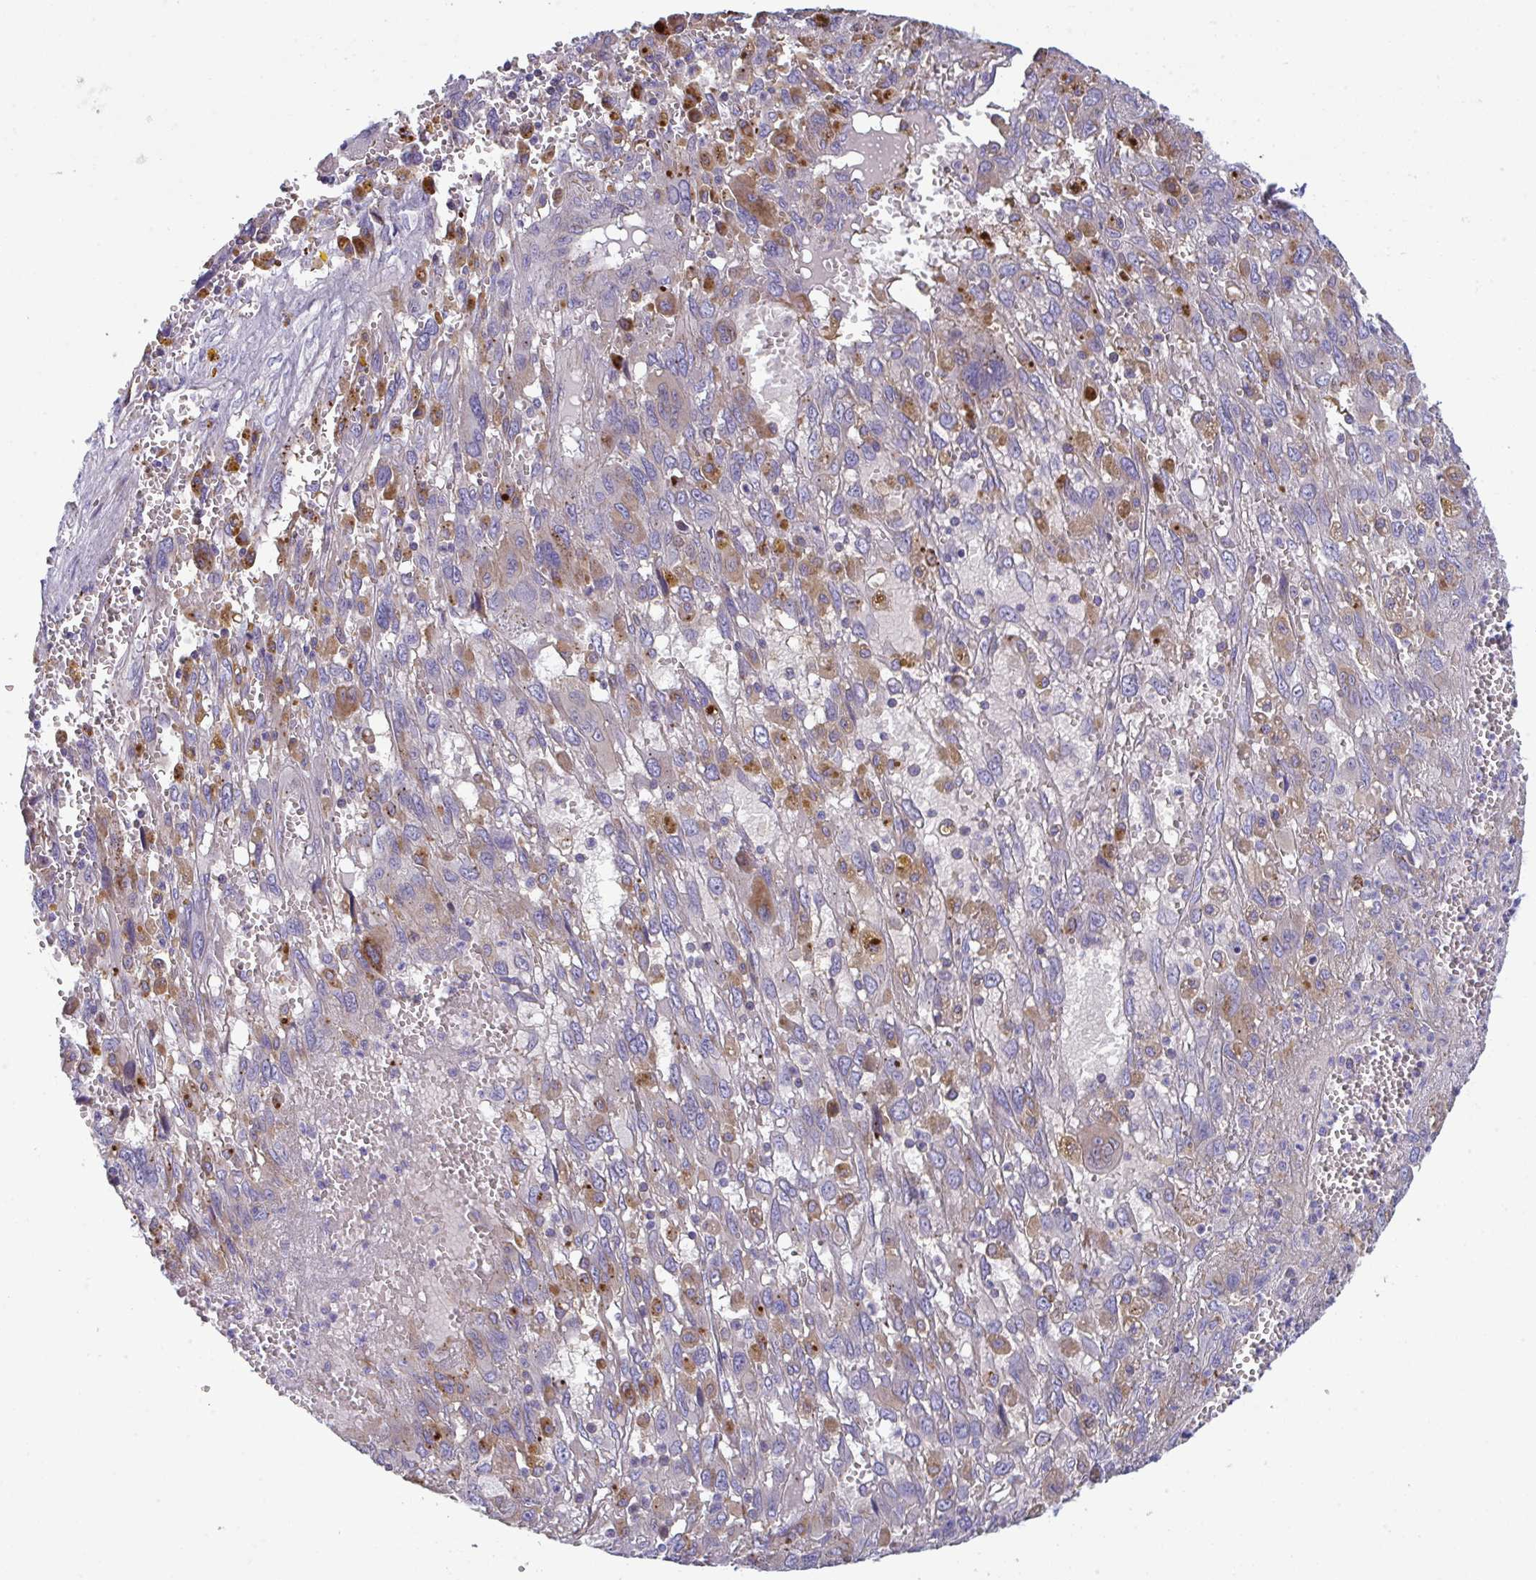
{"staining": {"intensity": "negative", "quantity": "none", "location": "none"}, "tissue": "pancreatic cancer", "cell_type": "Tumor cells", "image_type": "cancer", "snomed": [{"axis": "morphology", "description": "Adenocarcinoma, NOS"}, {"axis": "topography", "description": "Pancreas"}], "caption": "Micrograph shows no significant protein expression in tumor cells of pancreatic adenocarcinoma.", "gene": "TOR1AIP2", "patient": {"sex": "female", "age": 47}}